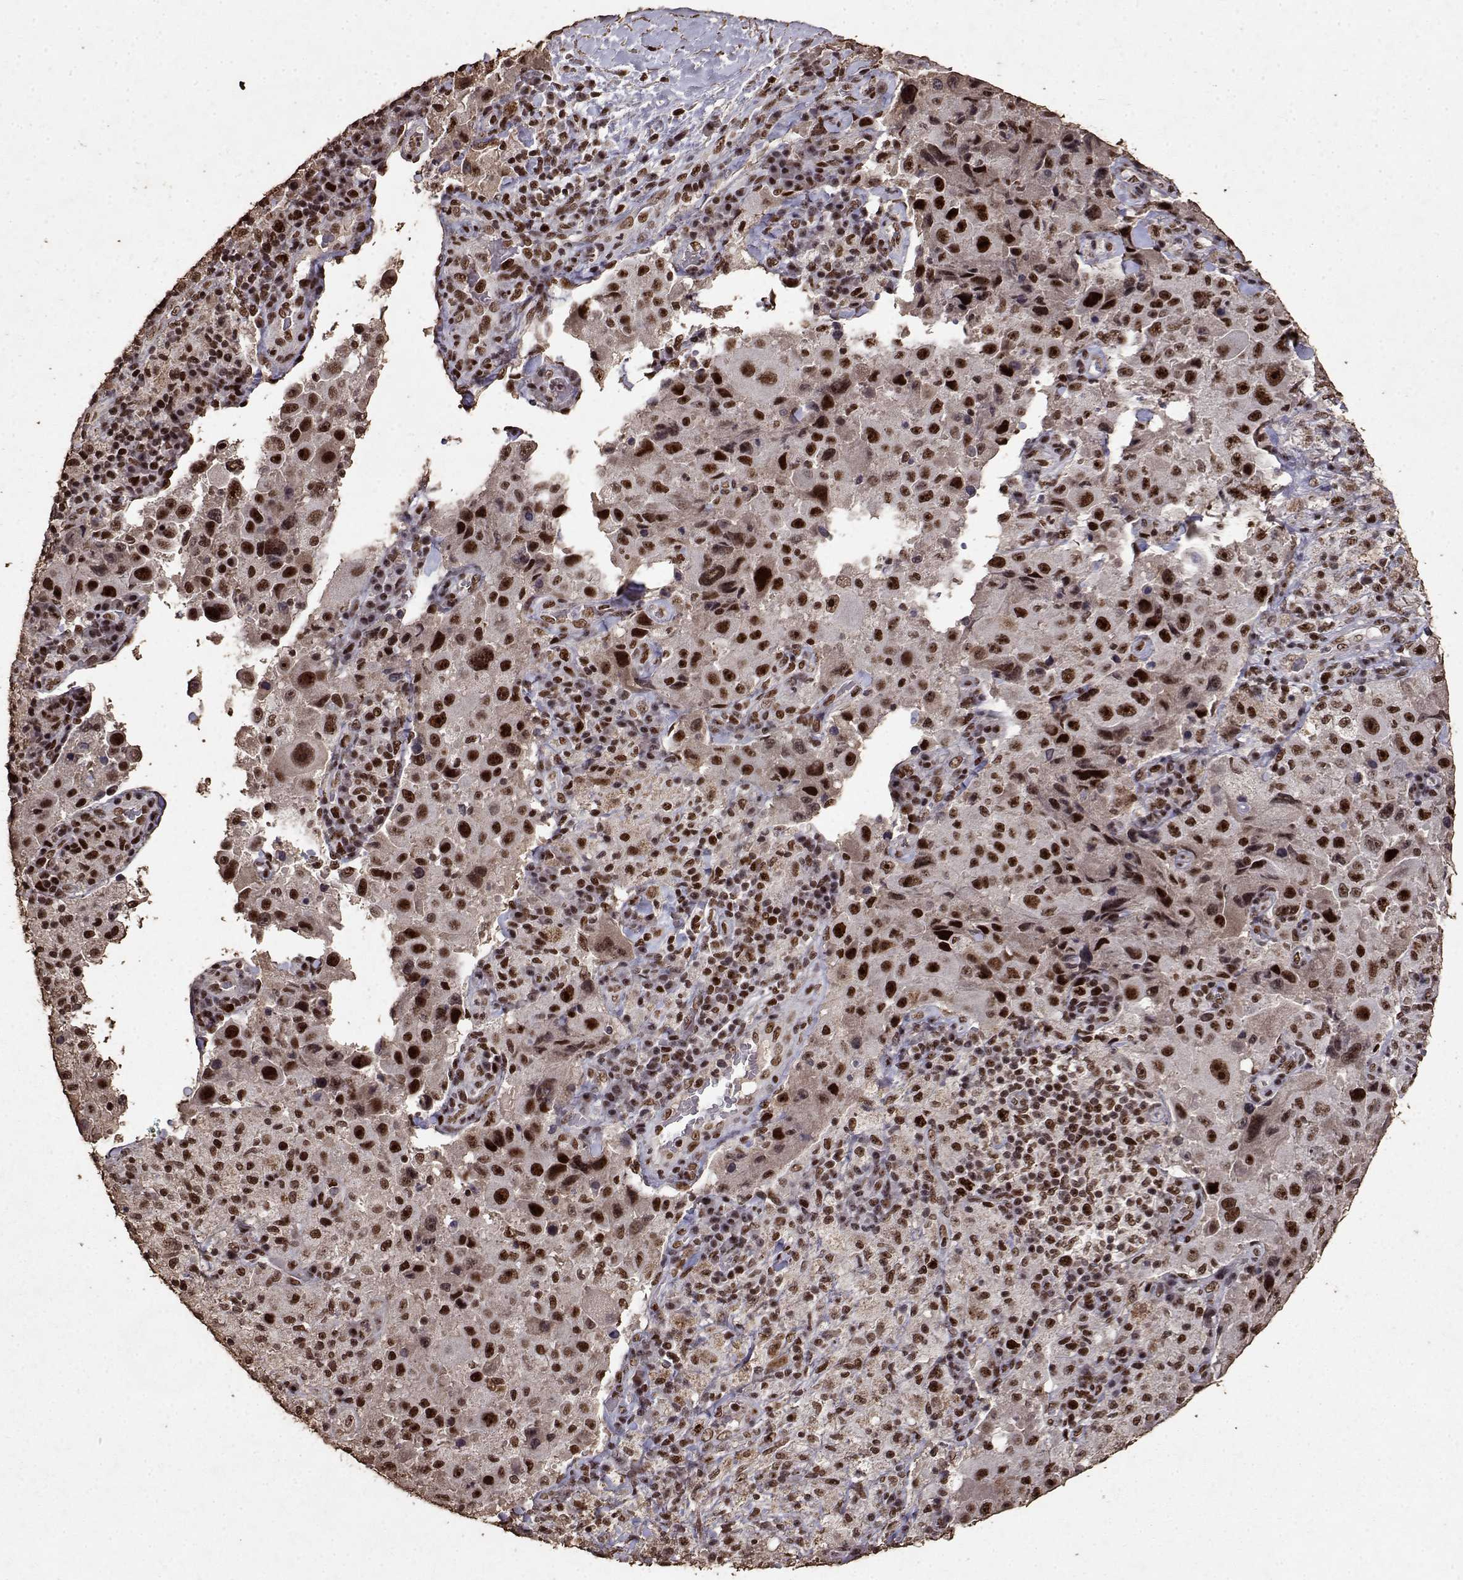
{"staining": {"intensity": "strong", "quantity": ">75%", "location": "nuclear"}, "tissue": "melanoma", "cell_type": "Tumor cells", "image_type": "cancer", "snomed": [{"axis": "morphology", "description": "Malignant melanoma, Metastatic site"}, {"axis": "topography", "description": "Lymph node"}], "caption": "Human melanoma stained with a brown dye reveals strong nuclear positive positivity in approximately >75% of tumor cells.", "gene": "TOE1", "patient": {"sex": "male", "age": 62}}